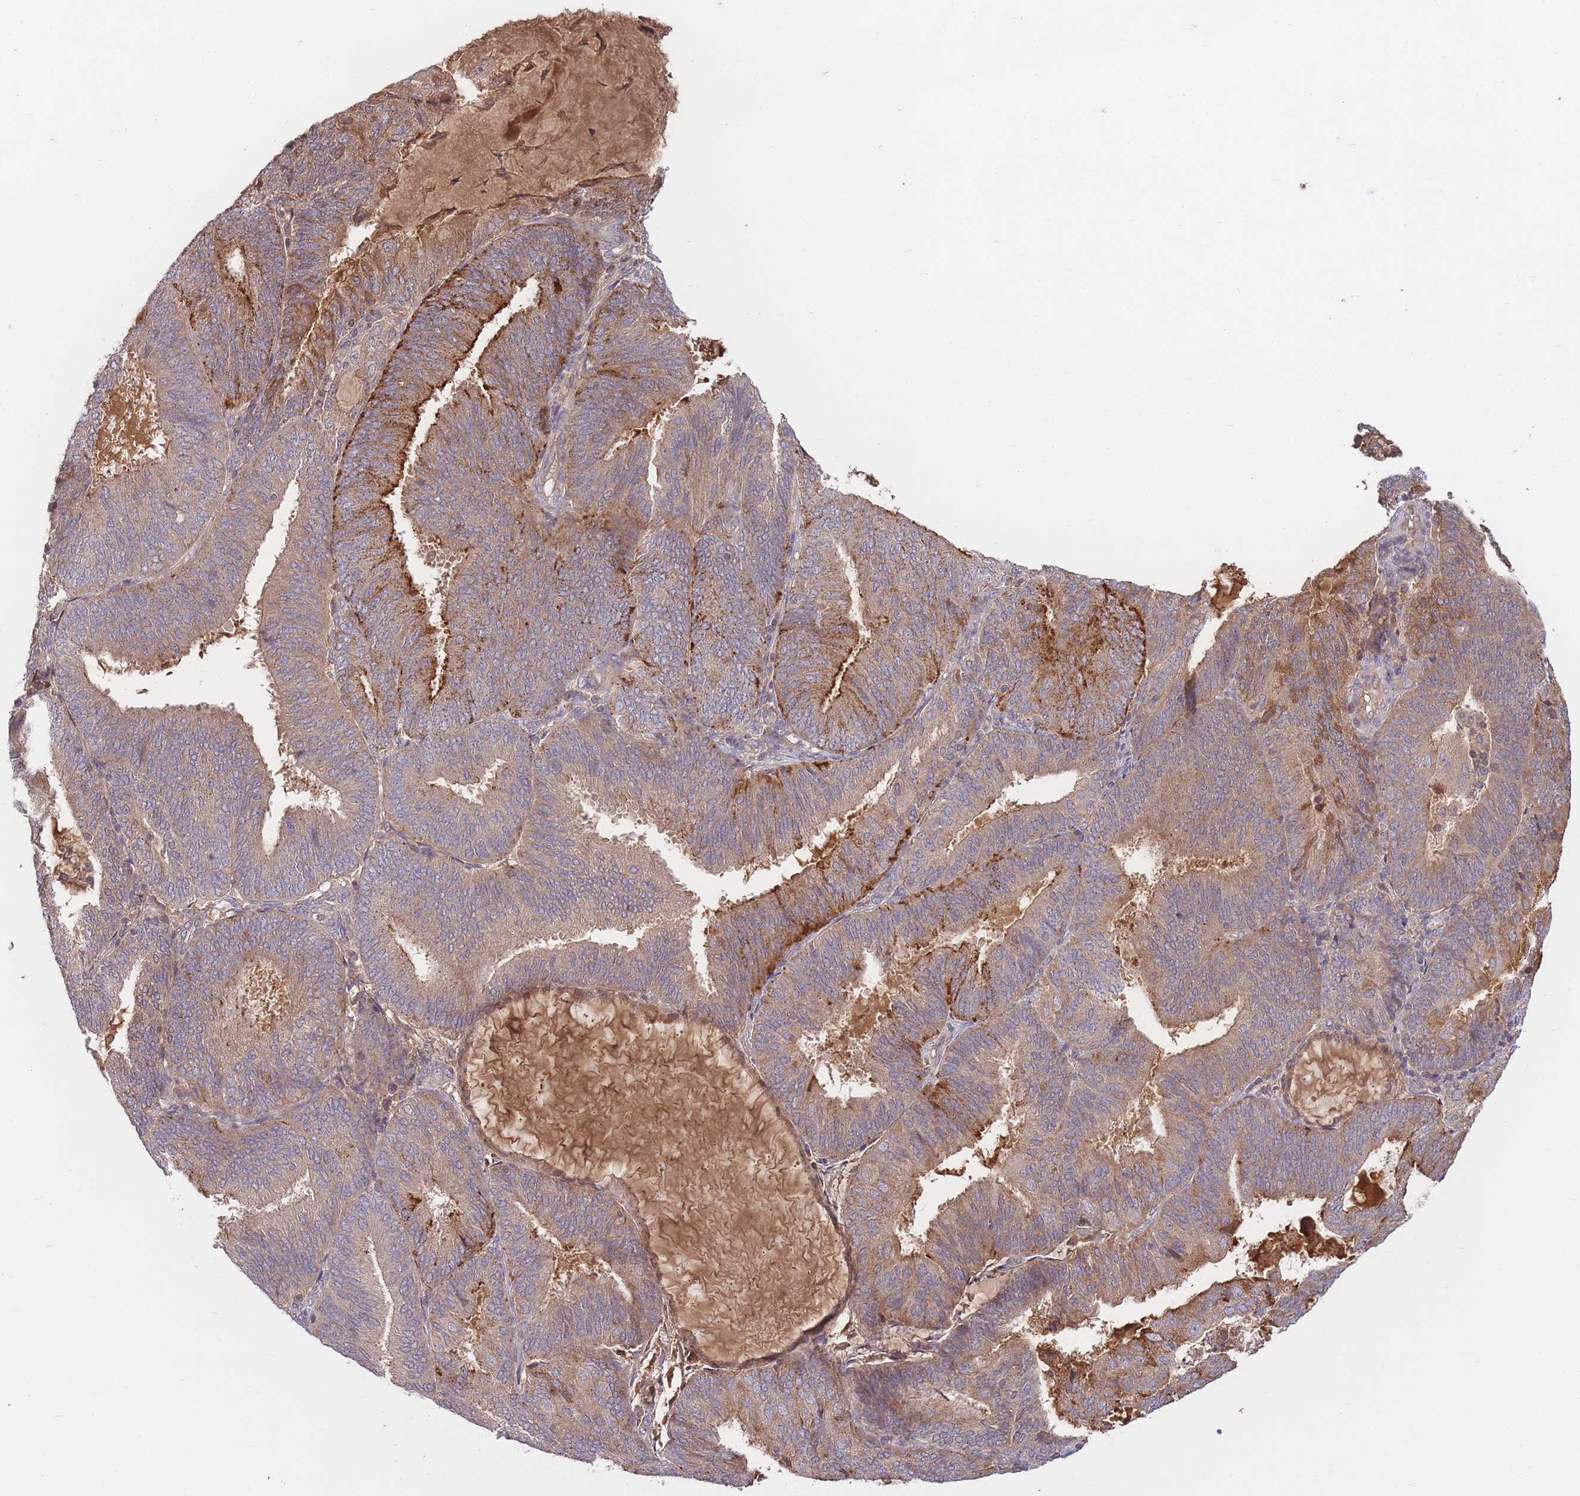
{"staining": {"intensity": "strong", "quantity": "25%-75%", "location": "cytoplasmic/membranous"}, "tissue": "endometrial cancer", "cell_type": "Tumor cells", "image_type": "cancer", "snomed": [{"axis": "morphology", "description": "Adenocarcinoma, NOS"}, {"axis": "topography", "description": "Endometrium"}], "caption": "Immunohistochemical staining of human endometrial adenocarcinoma demonstrates high levels of strong cytoplasmic/membranous staining in approximately 25%-75% of tumor cells.", "gene": "RALGDS", "patient": {"sex": "female", "age": 81}}